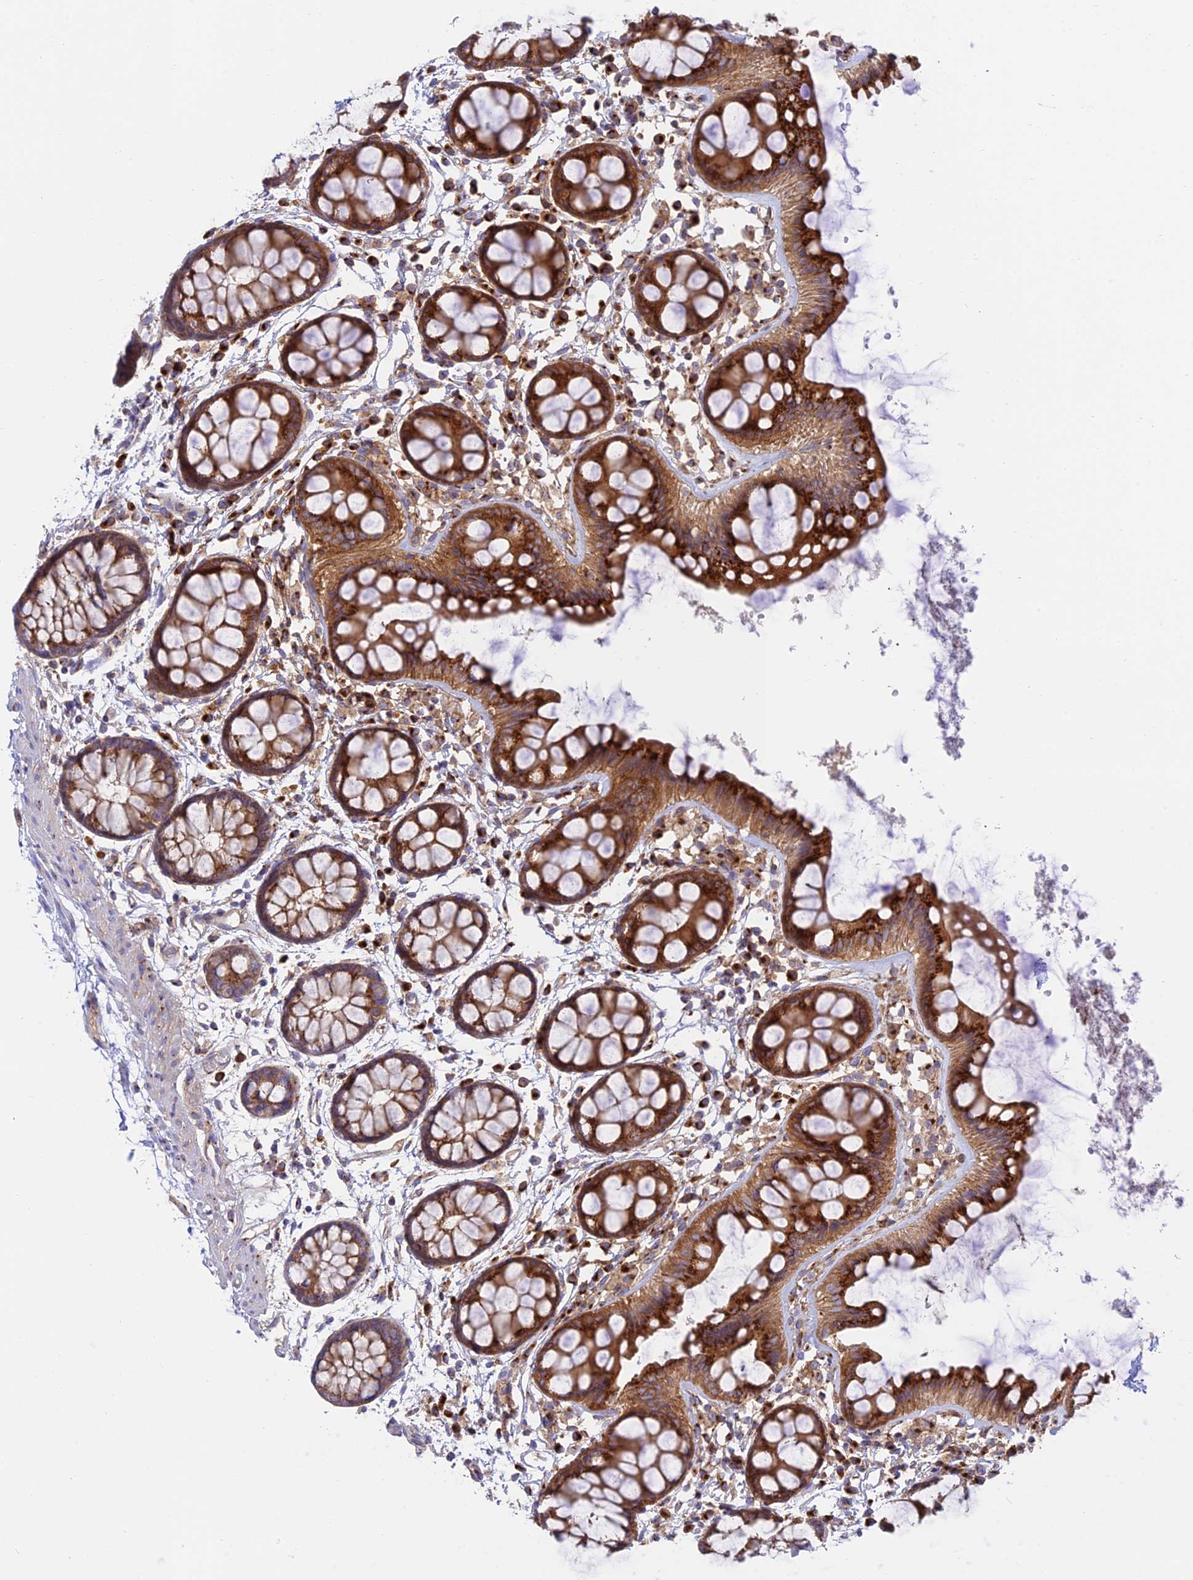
{"staining": {"intensity": "strong", "quantity": ">75%", "location": "cytoplasmic/membranous"}, "tissue": "rectum", "cell_type": "Glandular cells", "image_type": "normal", "snomed": [{"axis": "morphology", "description": "Normal tissue, NOS"}, {"axis": "topography", "description": "Rectum"}], "caption": "Rectum stained for a protein reveals strong cytoplasmic/membranous positivity in glandular cells.", "gene": "GOLGA3", "patient": {"sex": "female", "age": 66}}